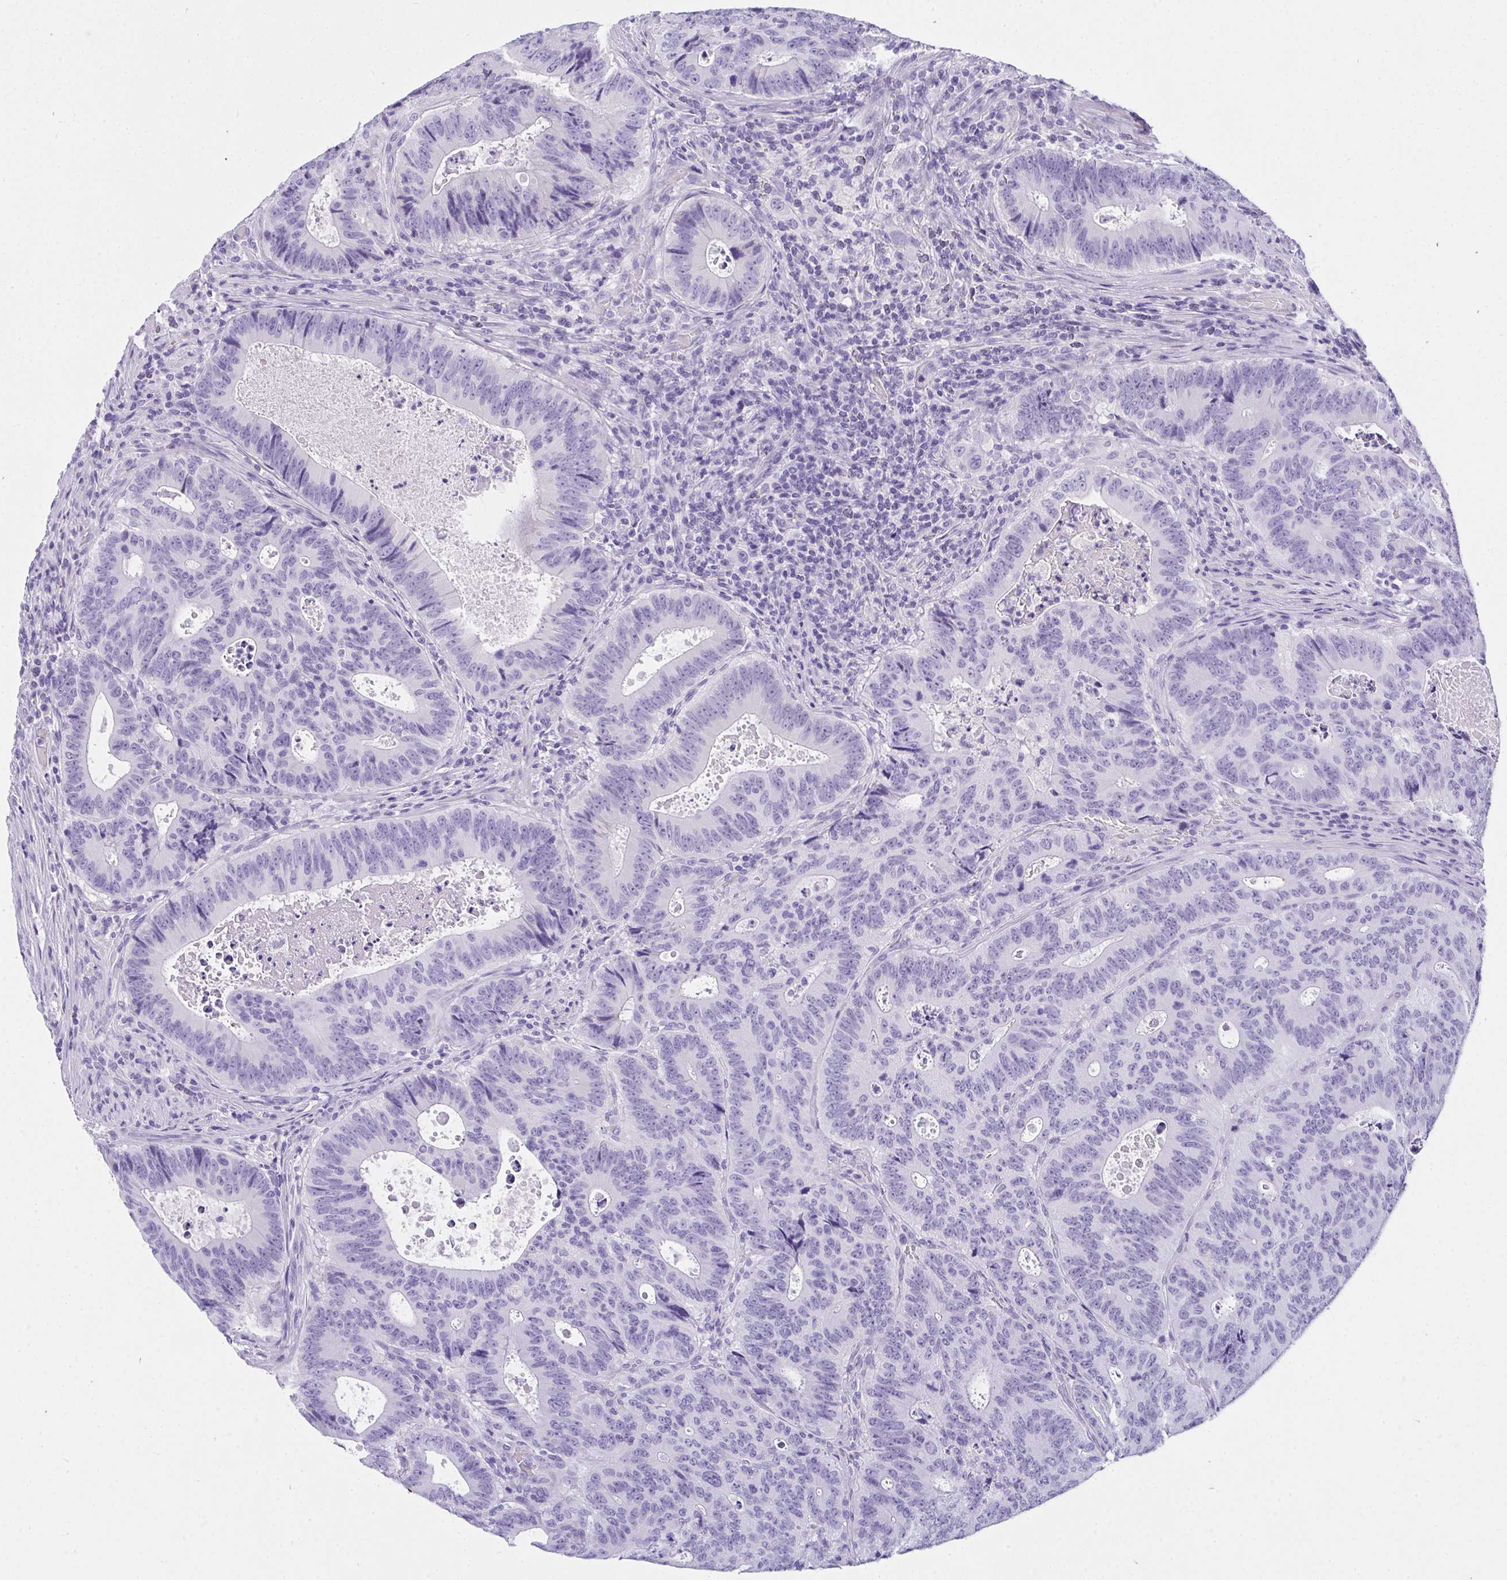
{"staining": {"intensity": "moderate", "quantity": "<25%", "location": "cytoplasmic/membranous"}, "tissue": "colorectal cancer", "cell_type": "Tumor cells", "image_type": "cancer", "snomed": [{"axis": "morphology", "description": "Adenocarcinoma, NOS"}, {"axis": "topography", "description": "Colon"}], "caption": "IHC micrograph of neoplastic tissue: colorectal cancer stained using immunohistochemistry (IHC) reveals low levels of moderate protein expression localized specifically in the cytoplasmic/membranous of tumor cells, appearing as a cytoplasmic/membranous brown color.", "gene": "AVIL", "patient": {"sex": "male", "age": 62}}